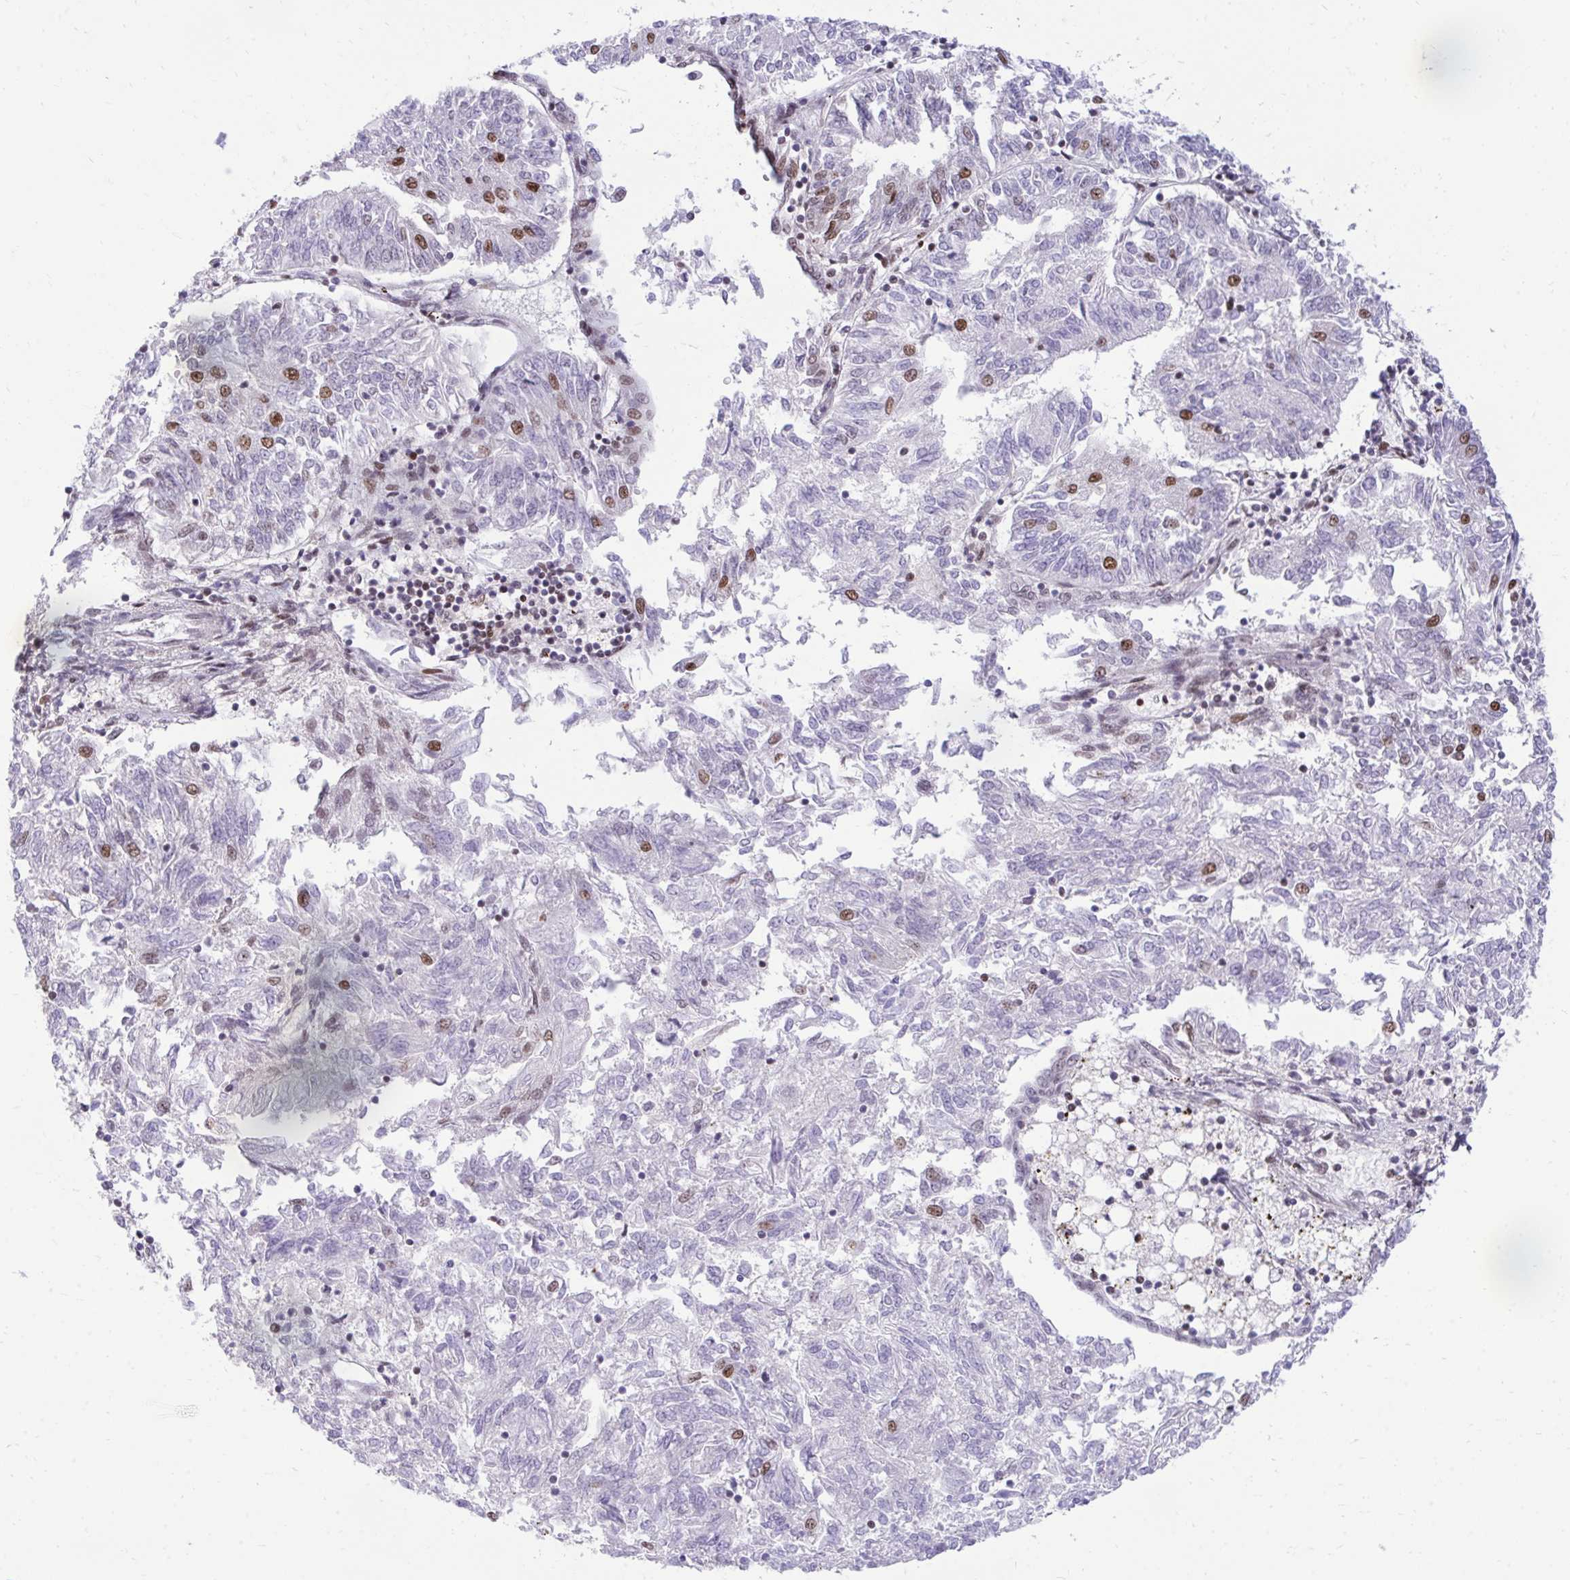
{"staining": {"intensity": "moderate", "quantity": "<25%", "location": "nuclear"}, "tissue": "endometrial cancer", "cell_type": "Tumor cells", "image_type": "cancer", "snomed": [{"axis": "morphology", "description": "Adenocarcinoma, NOS"}, {"axis": "topography", "description": "Endometrium"}], "caption": "Human endometrial cancer stained with a protein marker demonstrates moderate staining in tumor cells.", "gene": "CDYL", "patient": {"sex": "female", "age": 58}}